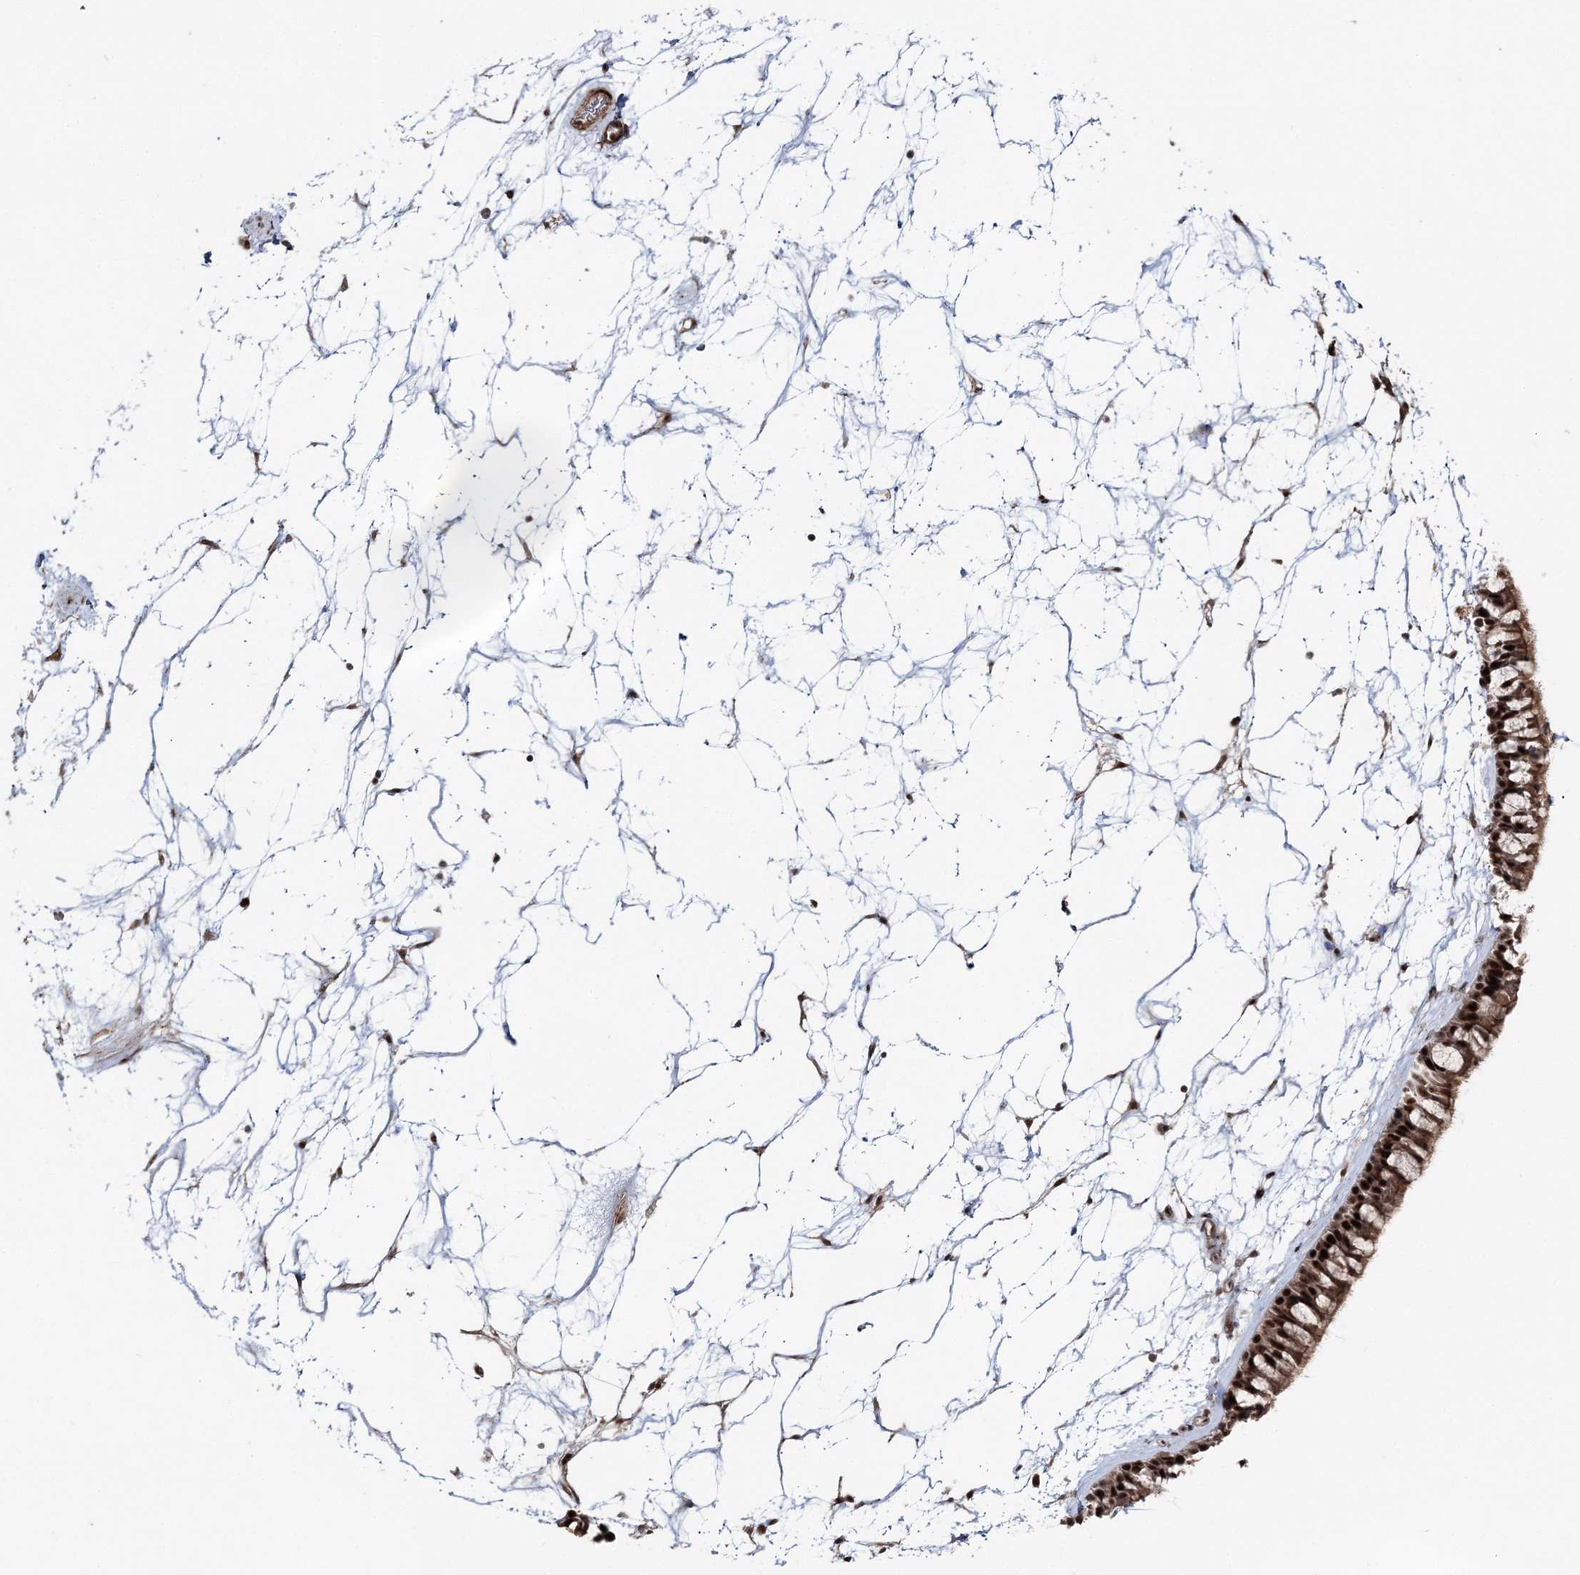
{"staining": {"intensity": "strong", "quantity": ">75%", "location": "cytoplasmic/membranous,nuclear"}, "tissue": "nasopharynx", "cell_type": "Respiratory epithelial cells", "image_type": "normal", "snomed": [{"axis": "morphology", "description": "Normal tissue, NOS"}, {"axis": "topography", "description": "Nasopharynx"}], "caption": "An image of human nasopharynx stained for a protein displays strong cytoplasmic/membranous,nuclear brown staining in respiratory epithelial cells.", "gene": "EXOSC8", "patient": {"sex": "male", "age": 64}}